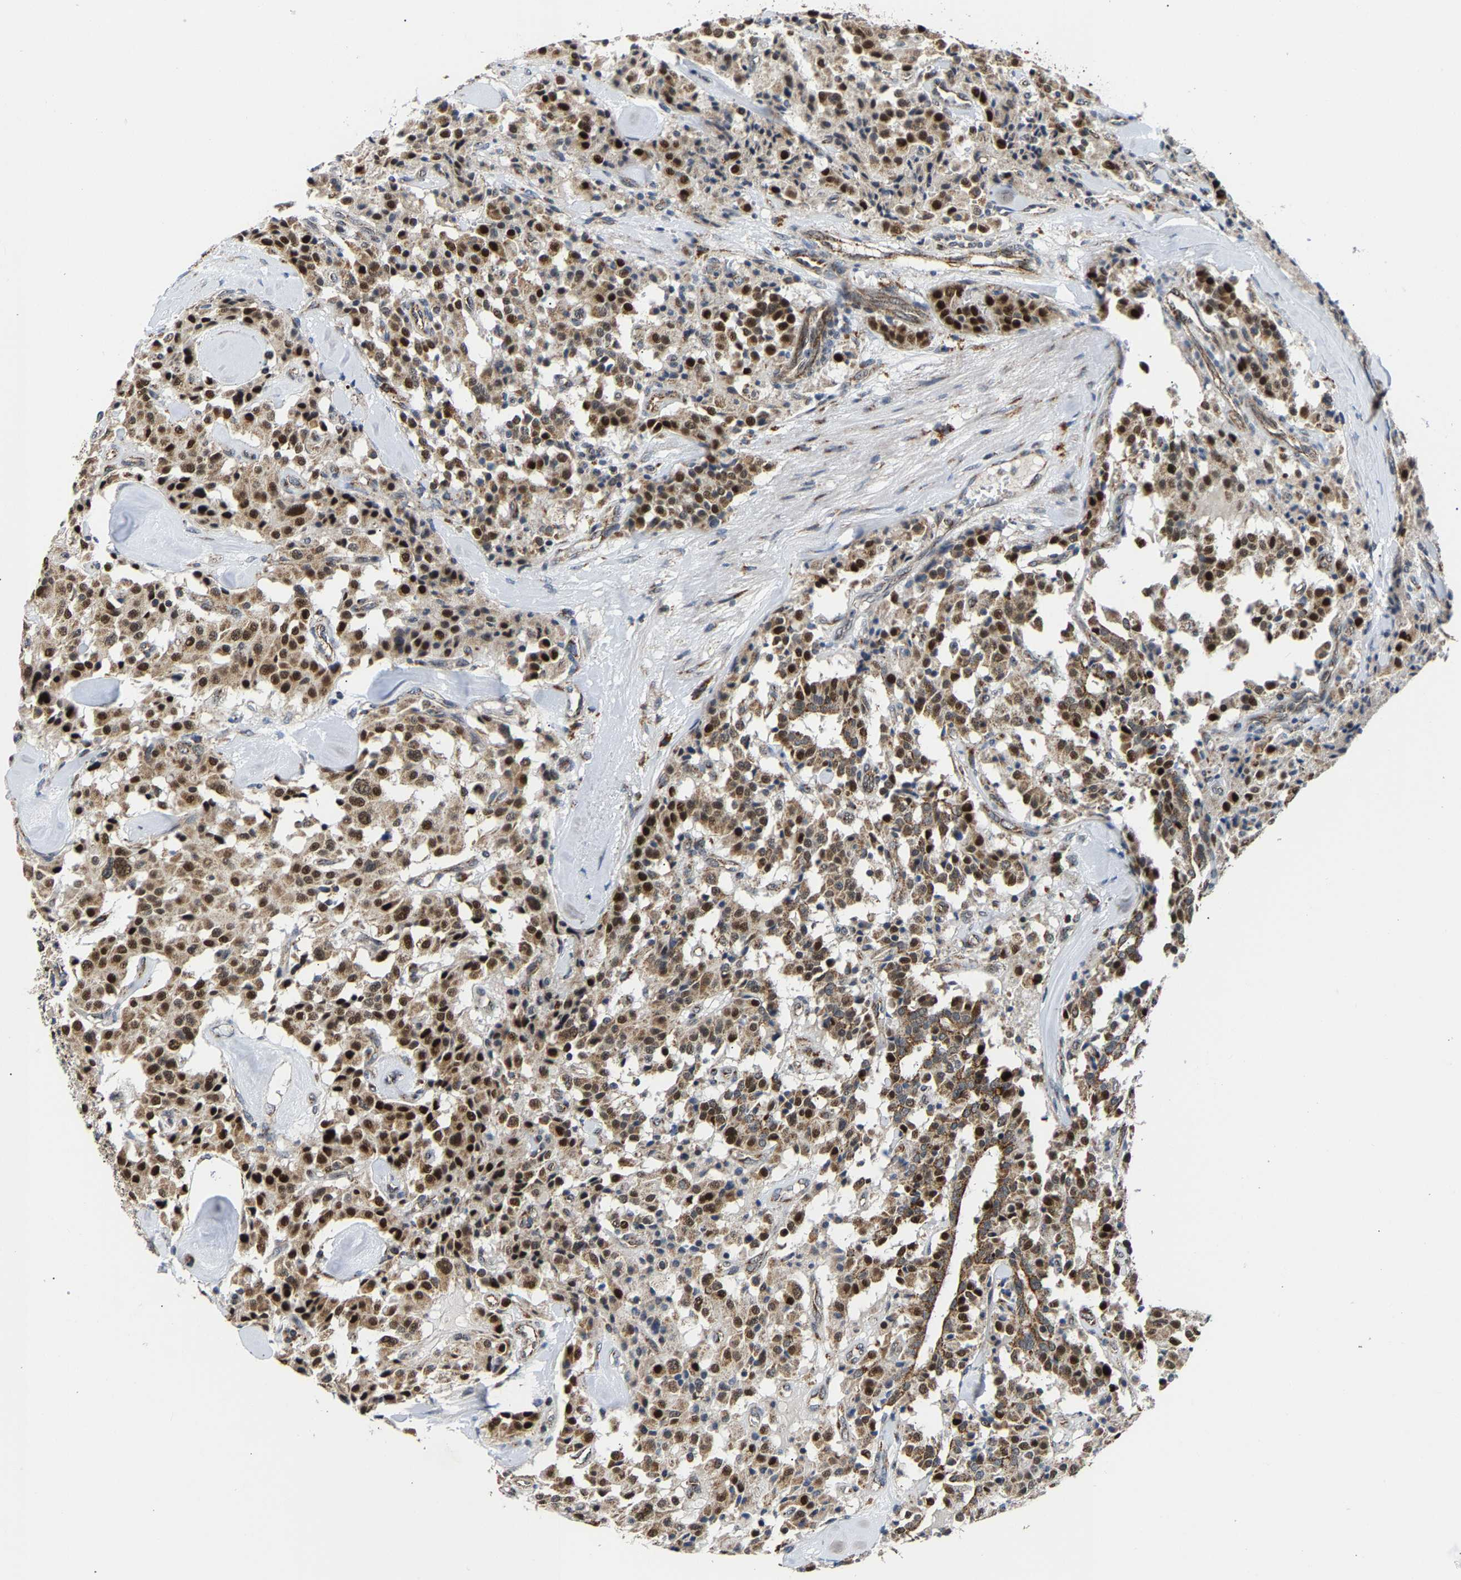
{"staining": {"intensity": "moderate", "quantity": ">75%", "location": "cytoplasmic/membranous,nuclear"}, "tissue": "carcinoid", "cell_type": "Tumor cells", "image_type": "cancer", "snomed": [{"axis": "morphology", "description": "Carcinoid, malignant, NOS"}, {"axis": "topography", "description": "Lung"}], "caption": "The photomicrograph shows a brown stain indicating the presence of a protein in the cytoplasmic/membranous and nuclear of tumor cells in malignant carcinoid.", "gene": "GIMAP7", "patient": {"sex": "male", "age": 30}}